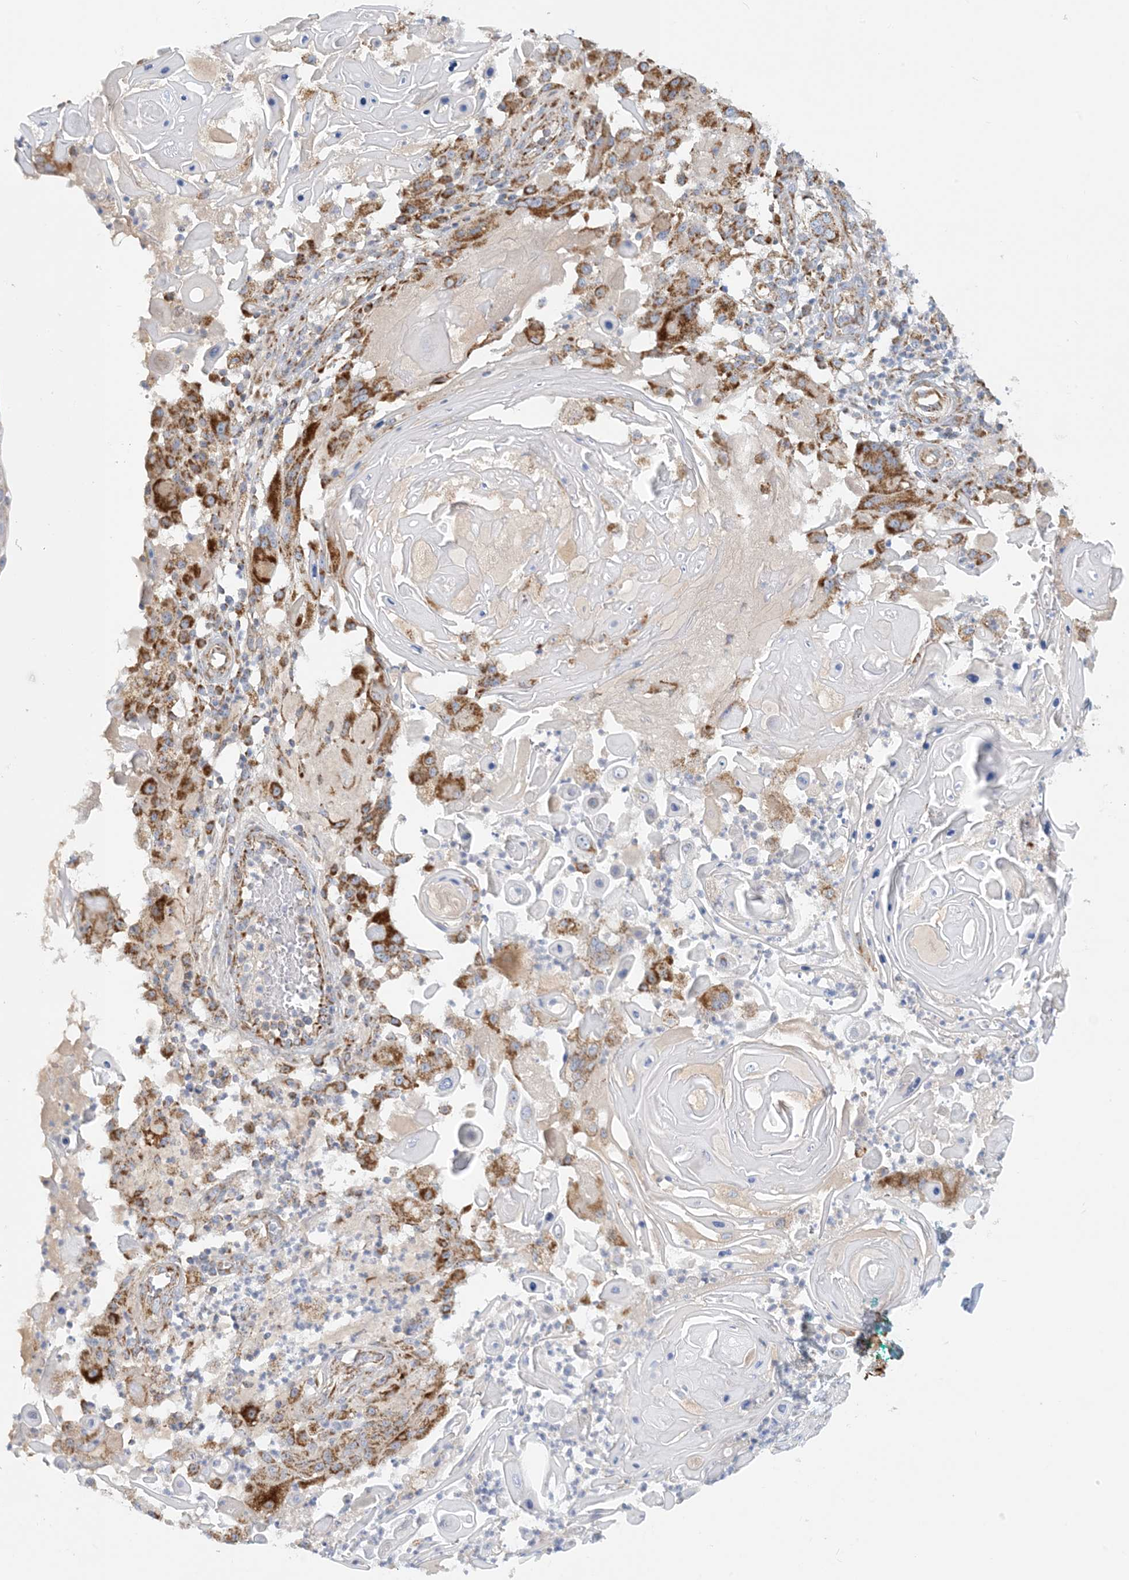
{"staining": {"intensity": "strong", "quantity": "25%-75%", "location": "cytoplasmic/membranous"}, "tissue": "skin cancer", "cell_type": "Tumor cells", "image_type": "cancer", "snomed": [{"axis": "morphology", "description": "Squamous cell carcinoma, NOS"}, {"axis": "topography", "description": "Skin"}], "caption": "Tumor cells display strong cytoplasmic/membranous staining in approximately 25%-75% of cells in skin cancer (squamous cell carcinoma).", "gene": "COA3", "patient": {"sex": "female", "age": 44}}